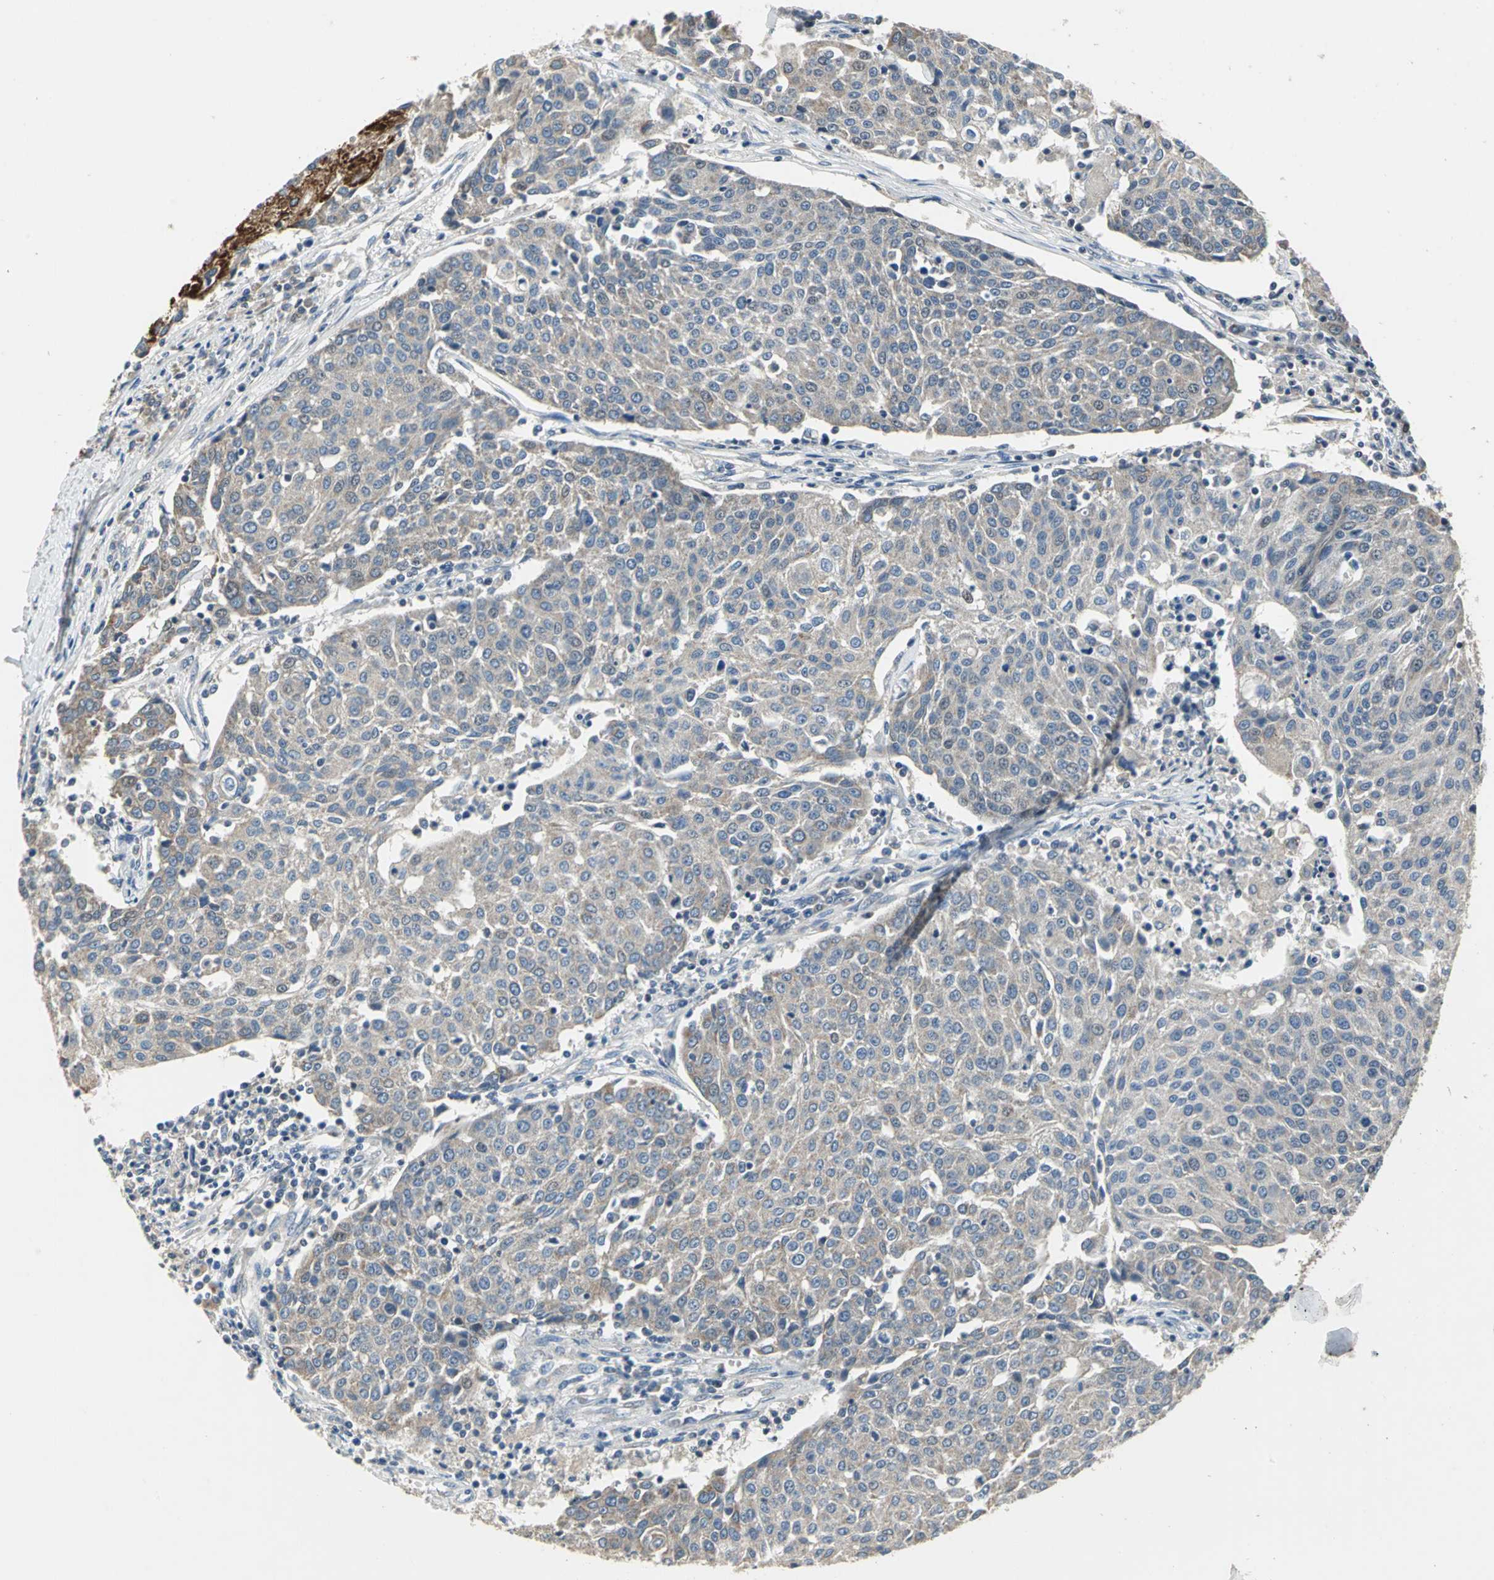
{"staining": {"intensity": "strong", "quantity": ">75%", "location": "cytoplasmic/membranous"}, "tissue": "urothelial cancer", "cell_type": "Tumor cells", "image_type": "cancer", "snomed": [{"axis": "morphology", "description": "Urothelial carcinoma, High grade"}, {"axis": "topography", "description": "Urinary bladder"}], "caption": "IHC (DAB) staining of human high-grade urothelial carcinoma shows strong cytoplasmic/membranous protein expression in approximately >75% of tumor cells. (IHC, brightfield microscopy, high magnification).", "gene": "JADE3", "patient": {"sex": "female", "age": 85}}